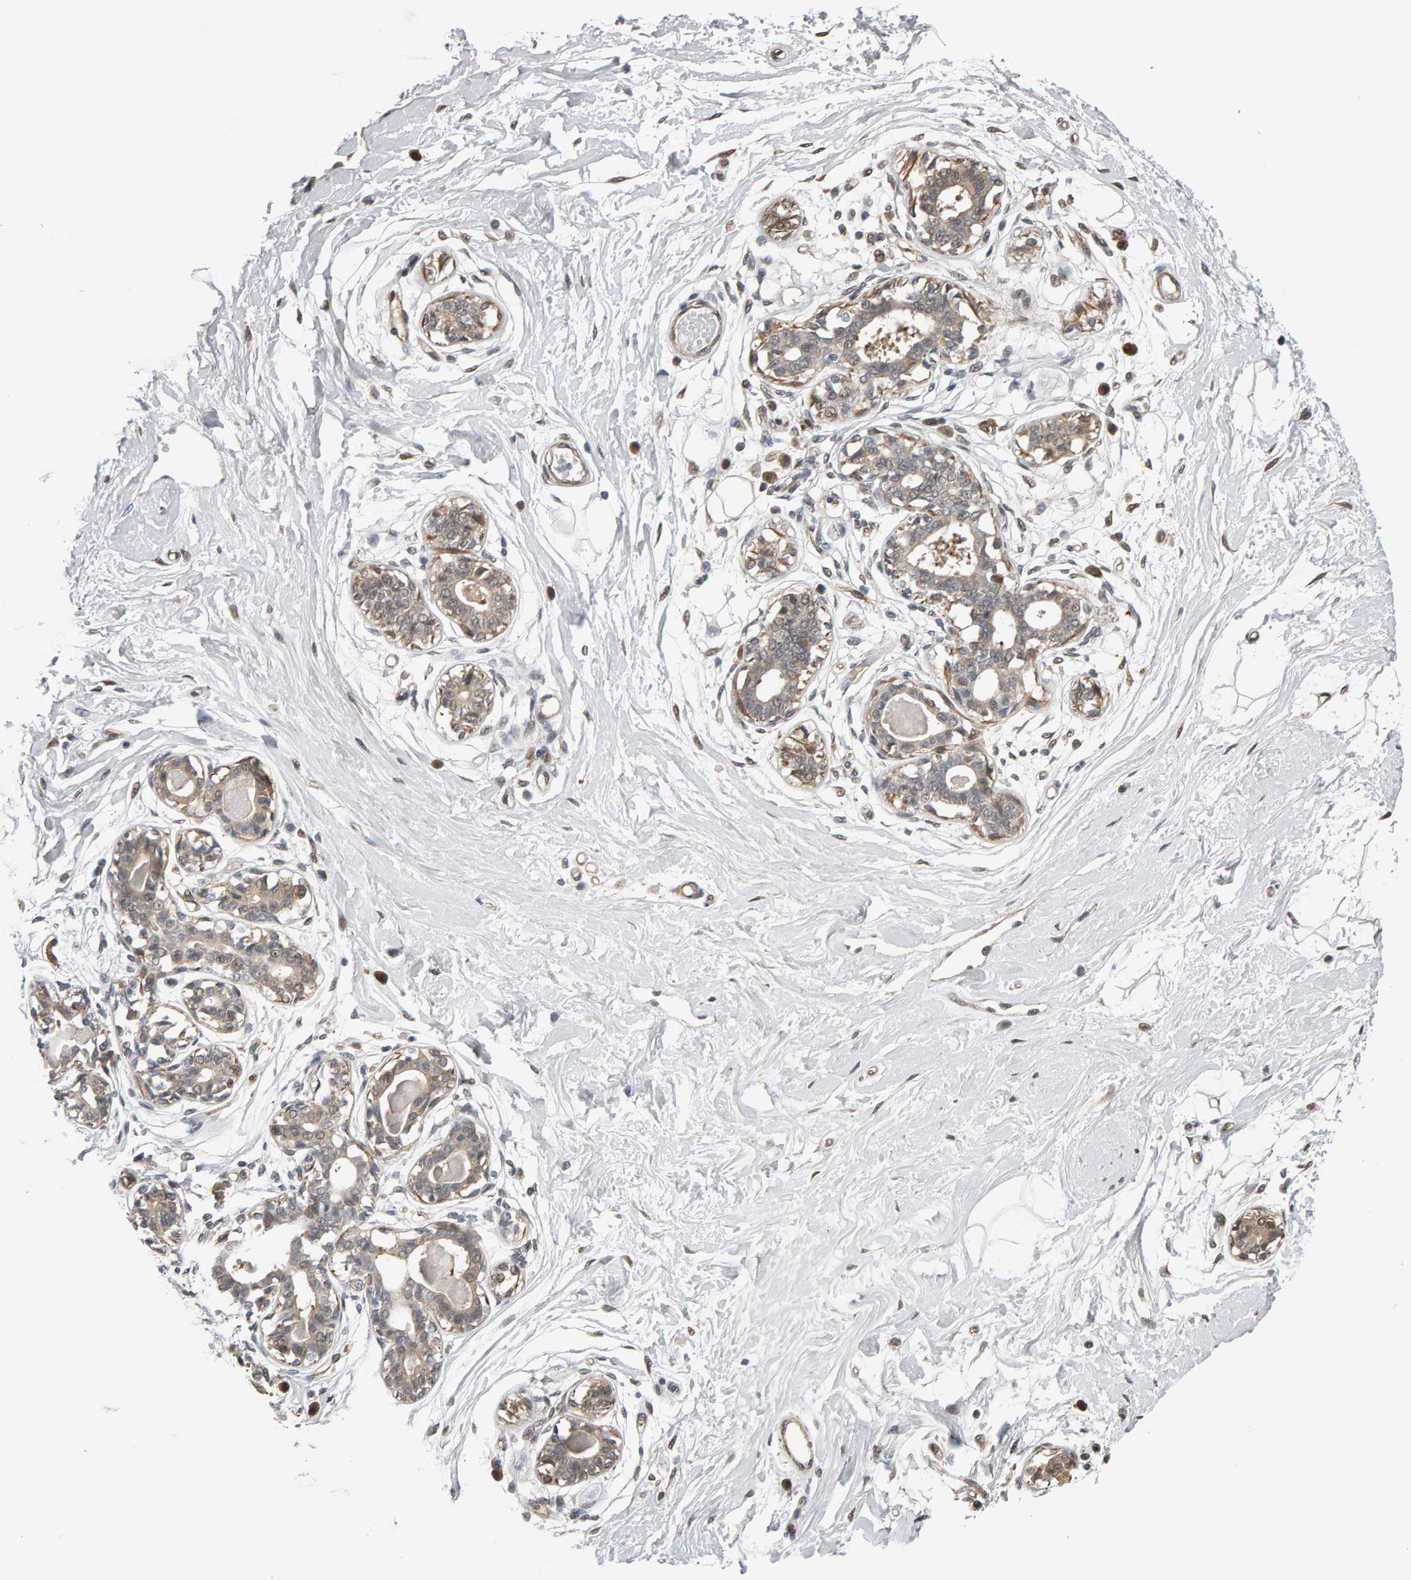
{"staining": {"intensity": "moderate", "quantity": "25%-75%", "location": "cytoplasmic/membranous"}, "tissue": "breast", "cell_type": "Adipocytes", "image_type": "normal", "snomed": [{"axis": "morphology", "description": "Normal tissue, NOS"}, {"axis": "topography", "description": "Breast"}], "caption": "Immunohistochemical staining of unremarkable breast shows 25%-75% levels of moderate cytoplasmic/membranous protein expression in approximately 25%-75% of adipocytes. The protein of interest is shown in brown color, while the nuclei are stained blue.", "gene": "COASY", "patient": {"sex": "female", "age": 45}}